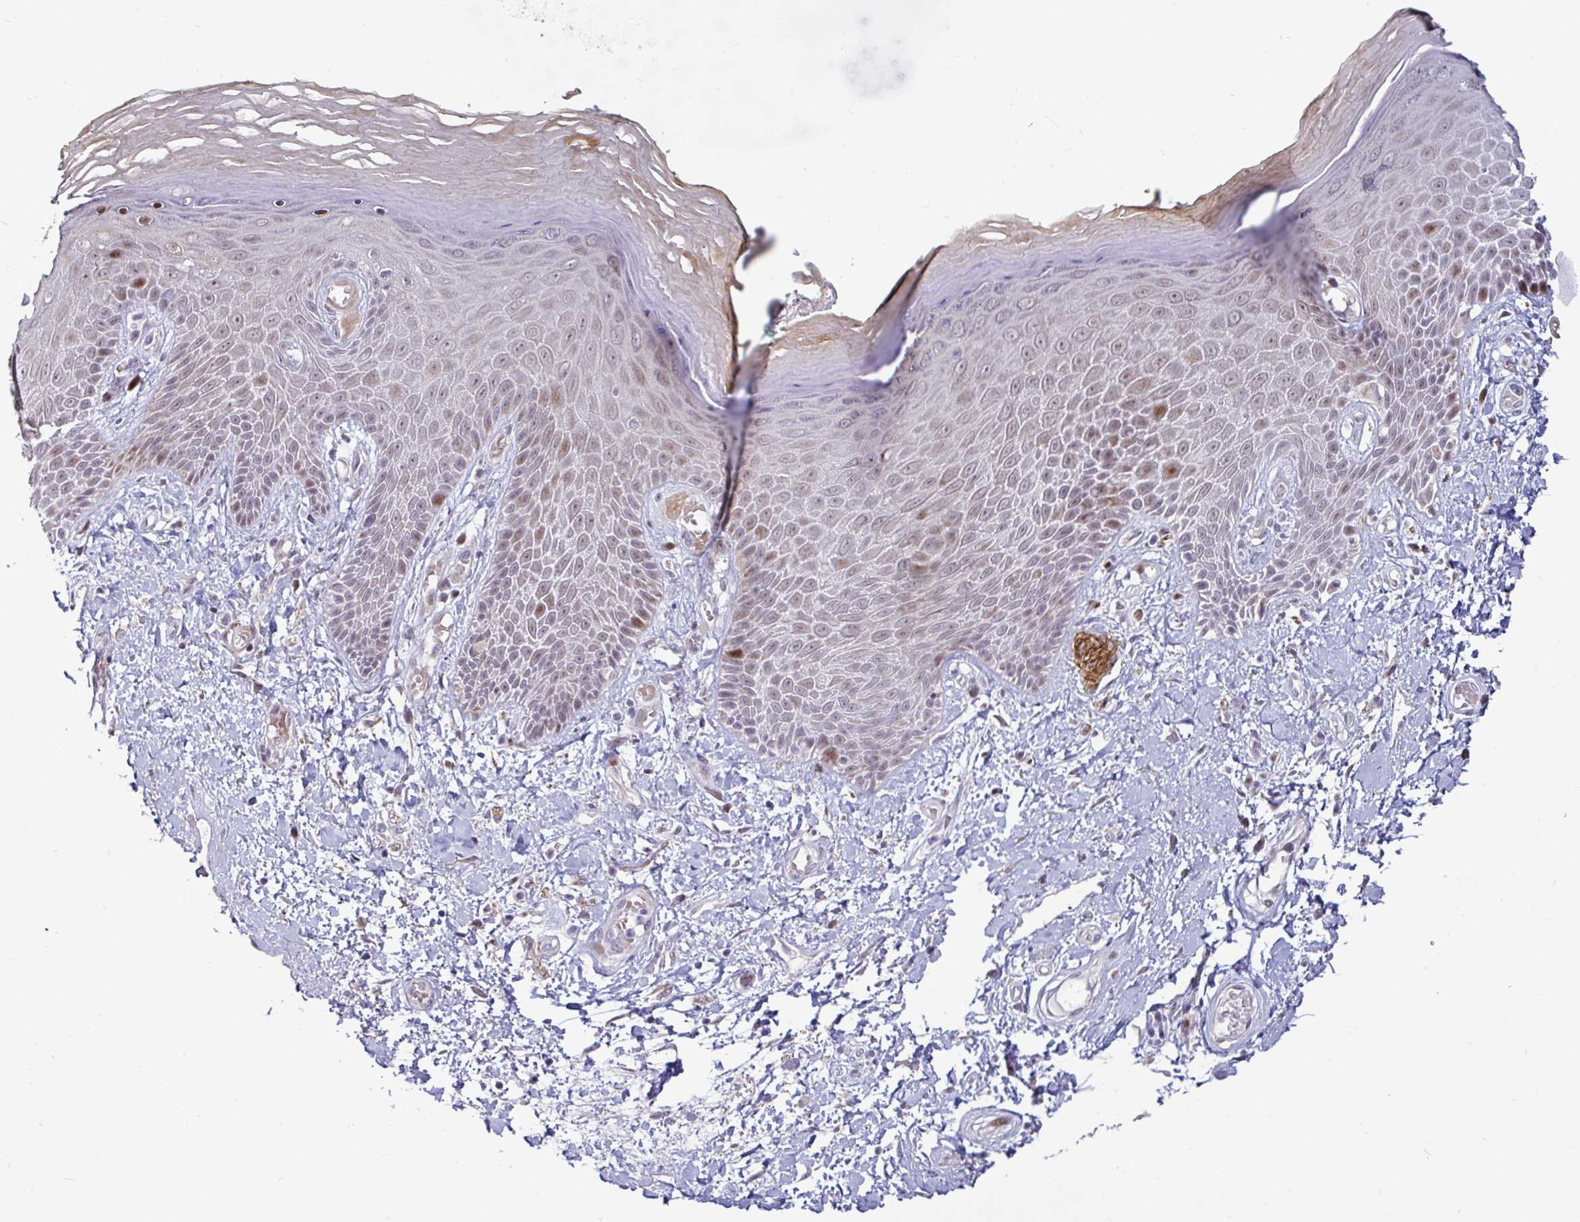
{"staining": {"intensity": "moderate", "quantity": "25%-75%", "location": "nuclear"}, "tissue": "skin", "cell_type": "Epidermal cells", "image_type": "normal", "snomed": [{"axis": "morphology", "description": "Normal tissue, NOS"}, {"axis": "topography", "description": "Anal"}, {"axis": "topography", "description": "Peripheral nerve tissue"}], "caption": "Immunohistochemical staining of normal skin displays 25%-75% levels of moderate nuclear protein positivity in about 25%-75% of epidermal cells.", "gene": "DZIP1", "patient": {"sex": "male", "age": 78}}